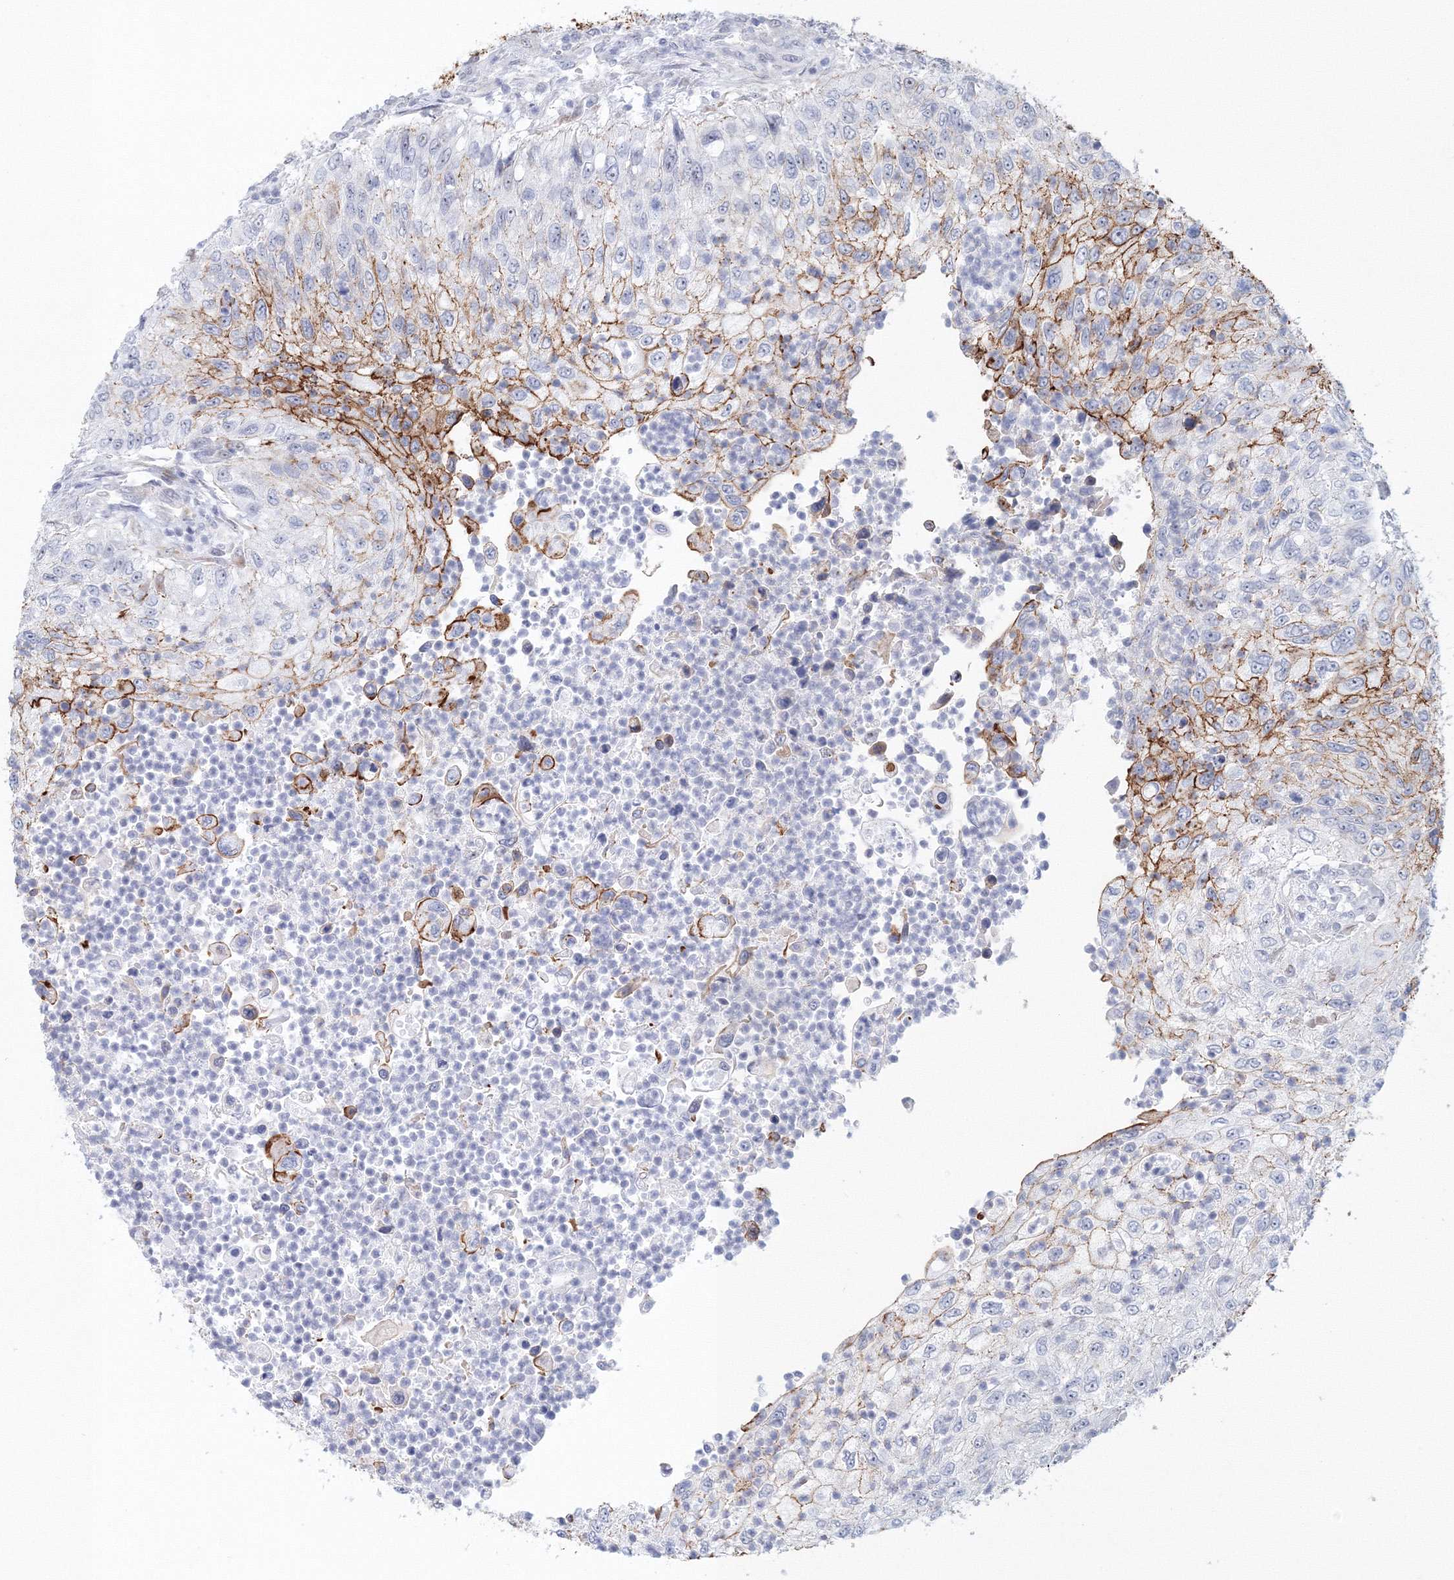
{"staining": {"intensity": "moderate", "quantity": "<25%", "location": "cytoplasmic/membranous"}, "tissue": "urothelial cancer", "cell_type": "Tumor cells", "image_type": "cancer", "snomed": [{"axis": "morphology", "description": "Urothelial carcinoma, High grade"}, {"axis": "topography", "description": "Urinary bladder"}], "caption": "Moderate cytoplasmic/membranous positivity for a protein is seen in about <25% of tumor cells of high-grade urothelial carcinoma using immunohistochemistry.", "gene": "VSIG1", "patient": {"sex": "female", "age": 60}}